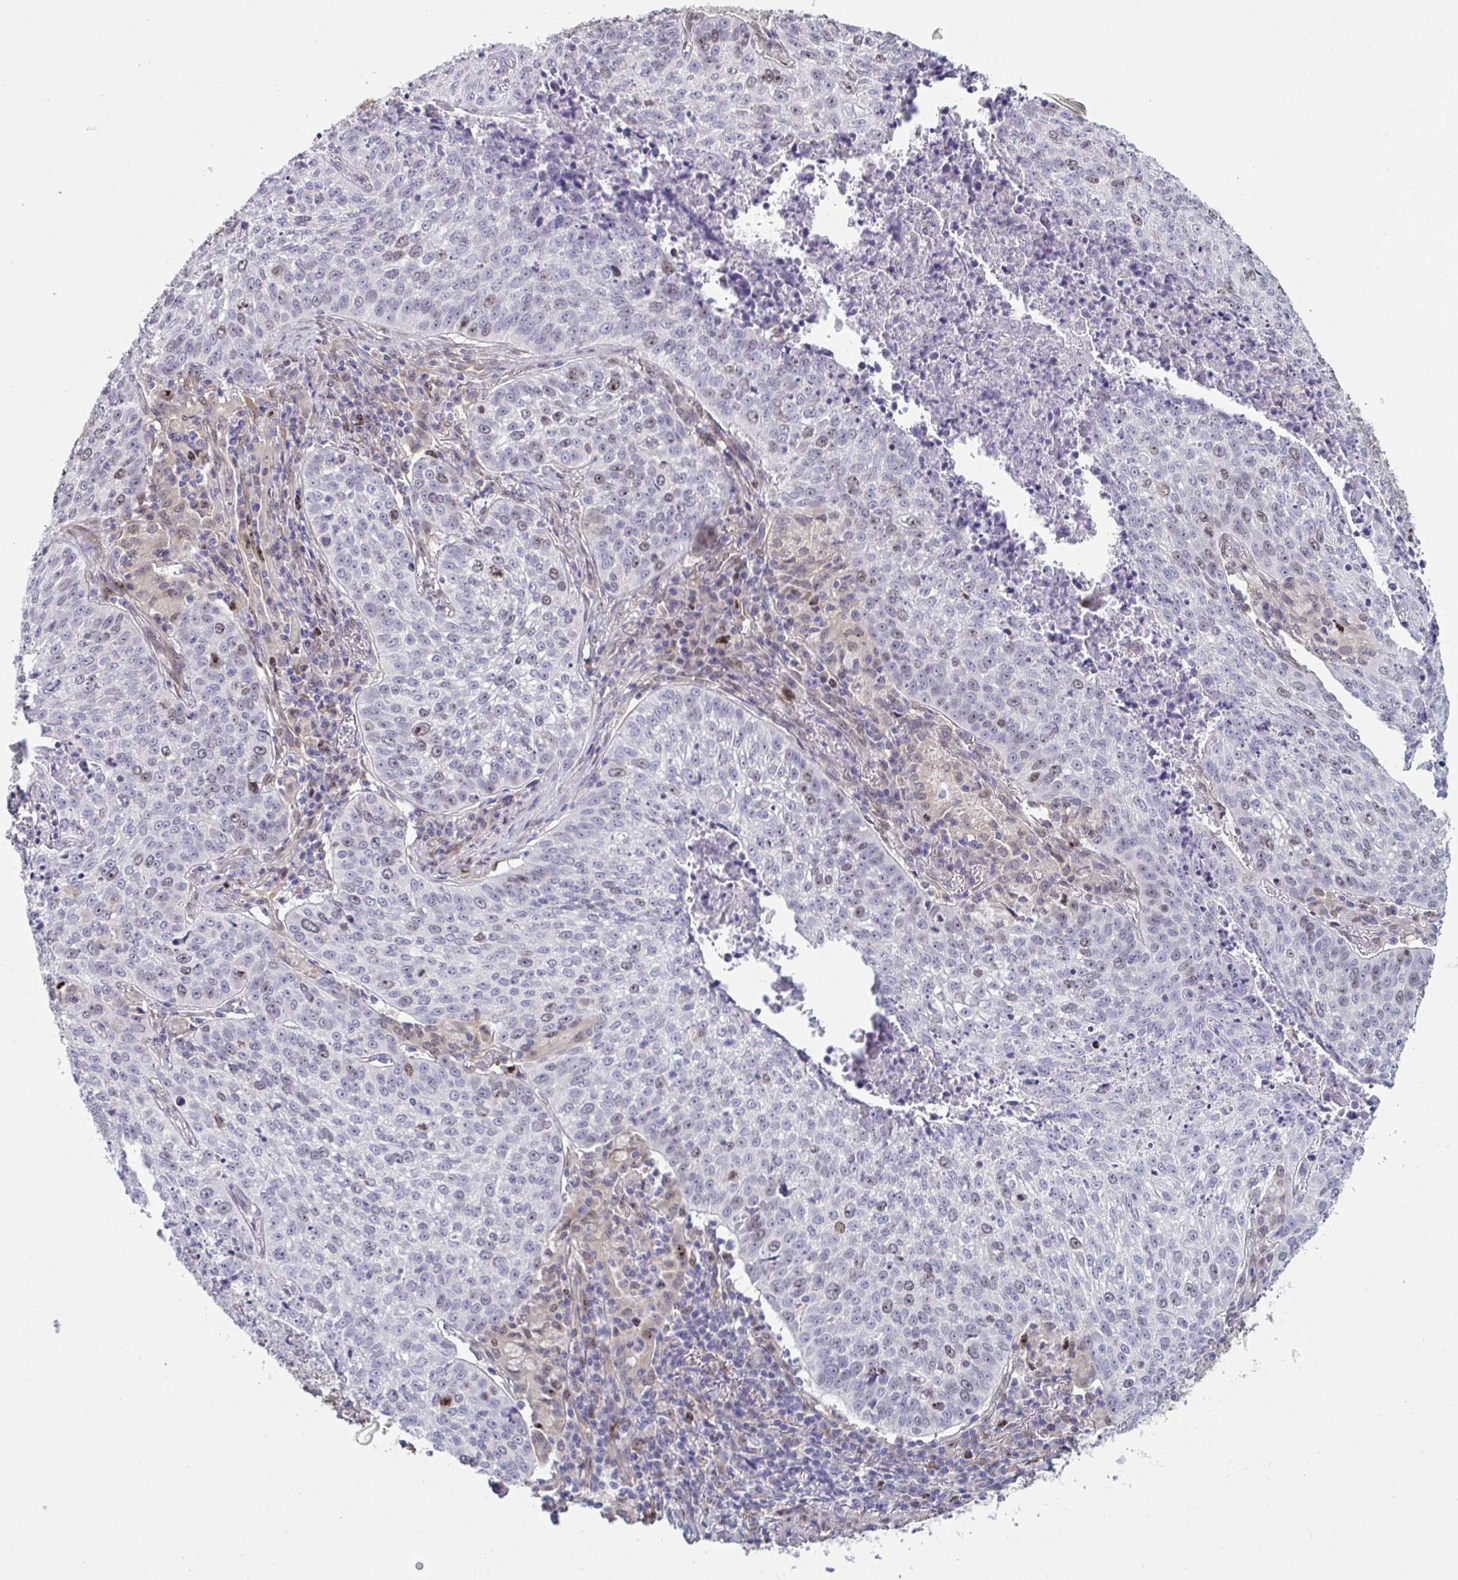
{"staining": {"intensity": "moderate", "quantity": "25%-75%", "location": "nuclear"}, "tissue": "lung cancer", "cell_type": "Tumor cells", "image_type": "cancer", "snomed": [{"axis": "morphology", "description": "Squamous cell carcinoma, NOS"}, {"axis": "topography", "description": "Lung"}], "caption": "A brown stain highlights moderate nuclear expression of a protein in lung cancer tumor cells.", "gene": "SETD7", "patient": {"sex": "male", "age": 63}}